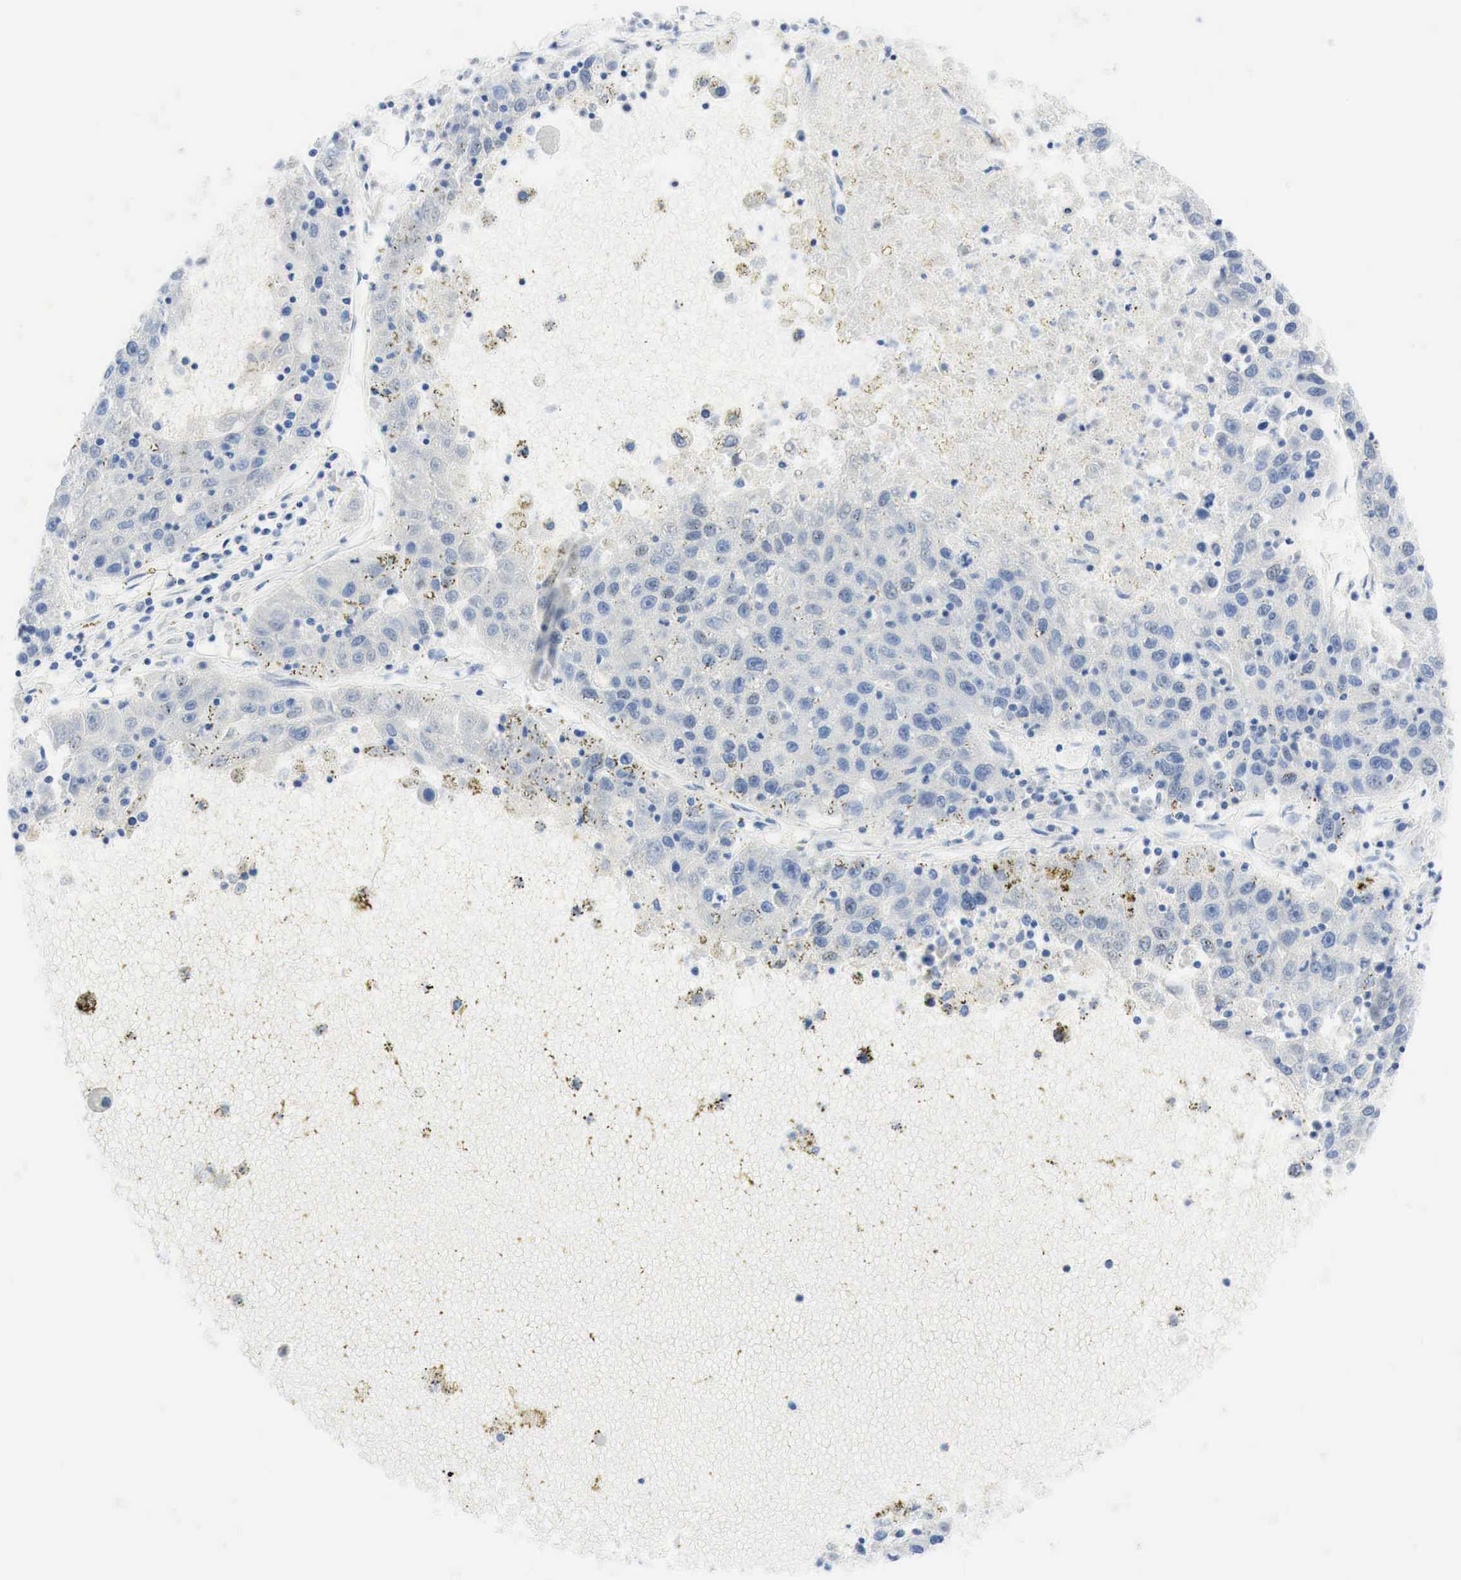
{"staining": {"intensity": "negative", "quantity": "none", "location": "none"}, "tissue": "liver cancer", "cell_type": "Tumor cells", "image_type": "cancer", "snomed": [{"axis": "morphology", "description": "Carcinoma, Hepatocellular, NOS"}, {"axis": "topography", "description": "Liver"}], "caption": "The IHC image has no significant expression in tumor cells of liver cancer tissue.", "gene": "INHA", "patient": {"sex": "male", "age": 49}}